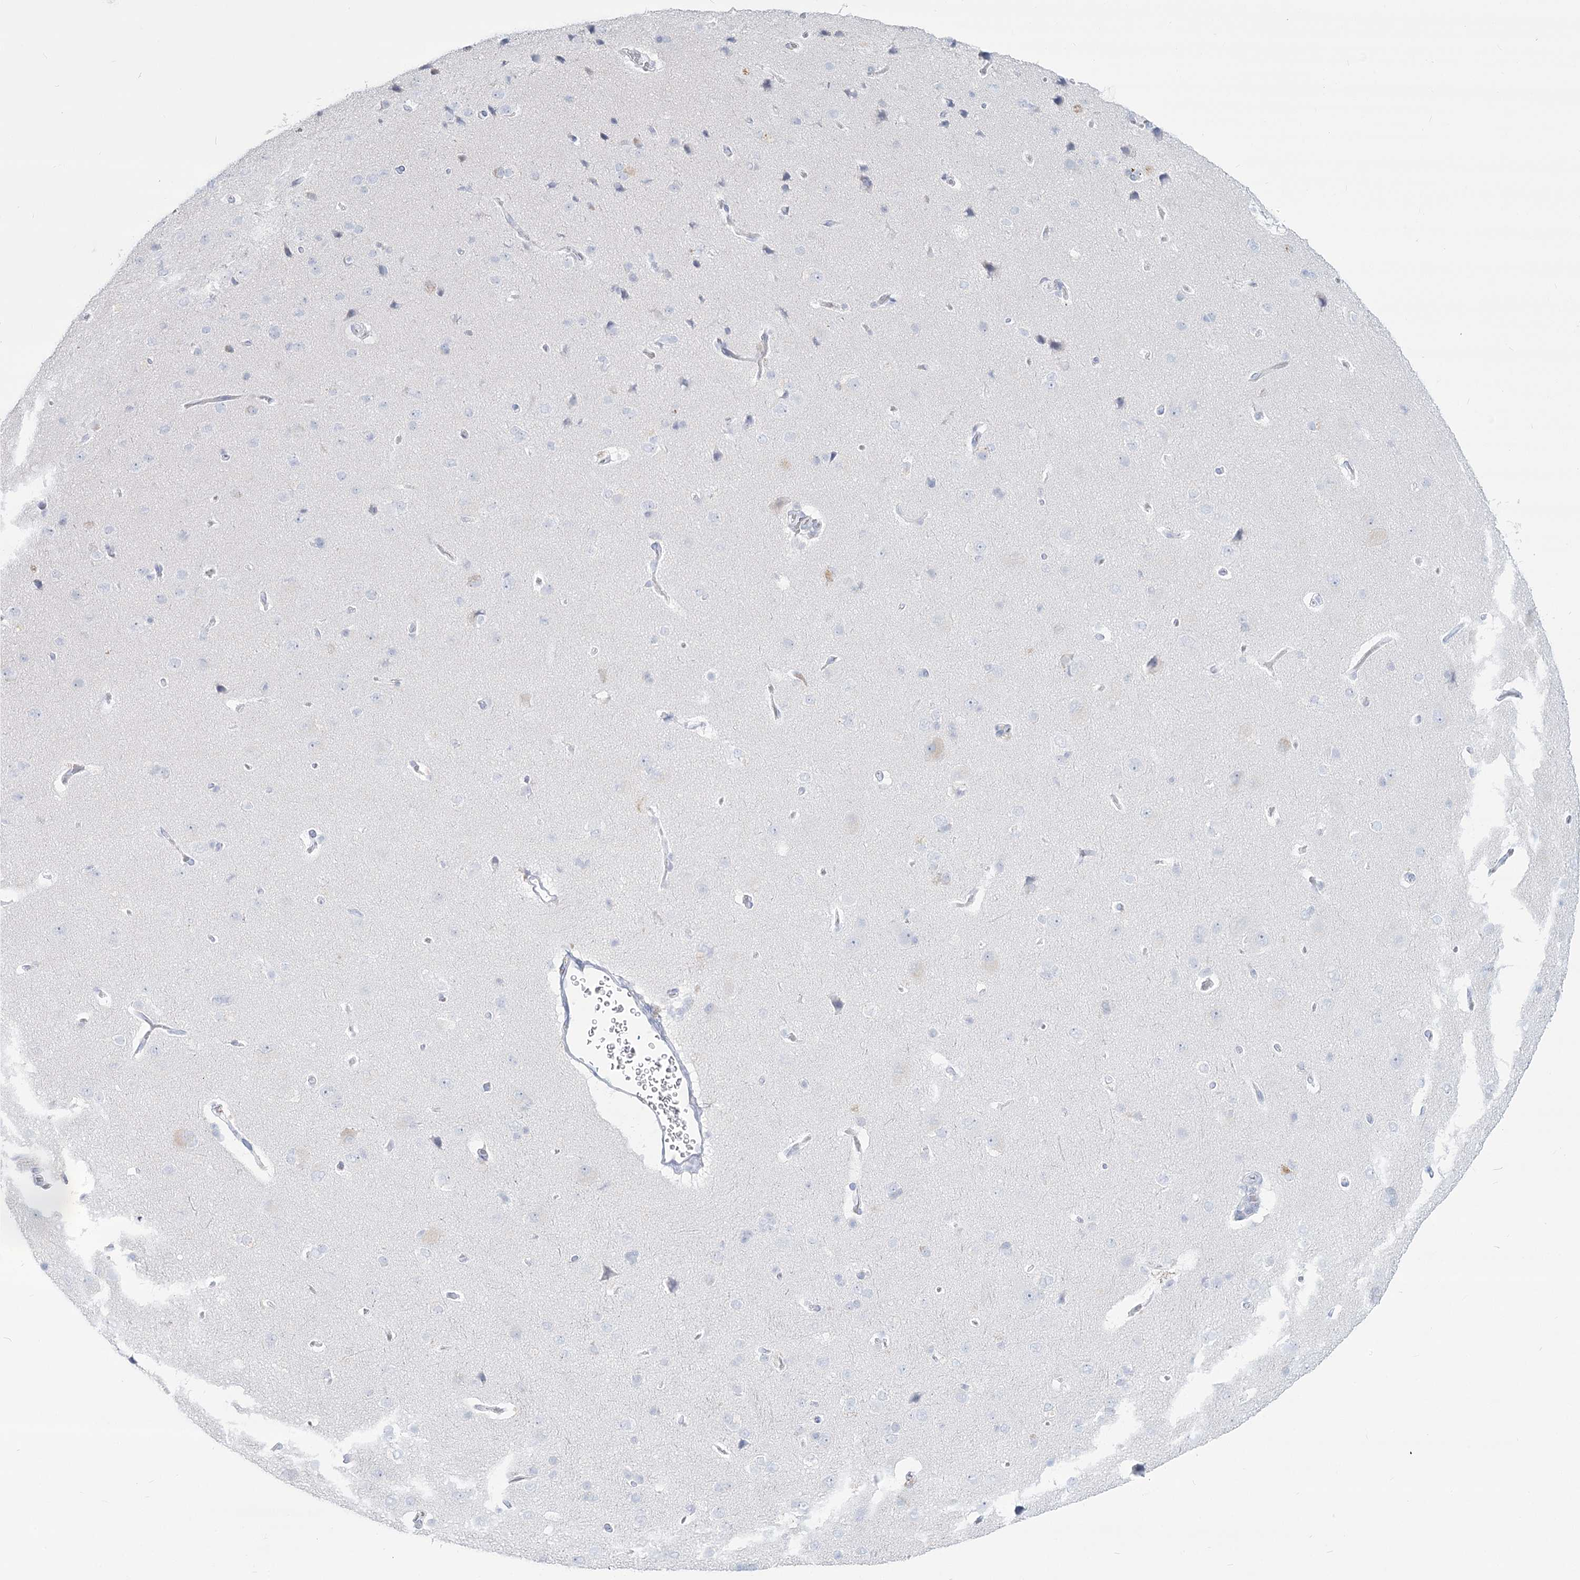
{"staining": {"intensity": "negative", "quantity": "none", "location": "none"}, "tissue": "cerebral cortex", "cell_type": "Endothelial cells", "image_type": "normal", "snomed": [{"axis": "morphology", "description": "Normal tissue, NOS"}, {"axis": "topography", "description": "Cerebral cortex"}], "caption": "Cerebral cortex was stained to show a protein in brown. There is no significant positivity in endothelial cells. (Stains: DAB (3,3'-diaminobenzidine) immunohistochemistry with hematoxylin counter stain, Microscopy: brightfield microscopy at high magnification).", "gene": "SLC6A19", "patient": {"sex": "male", "age": 62}}